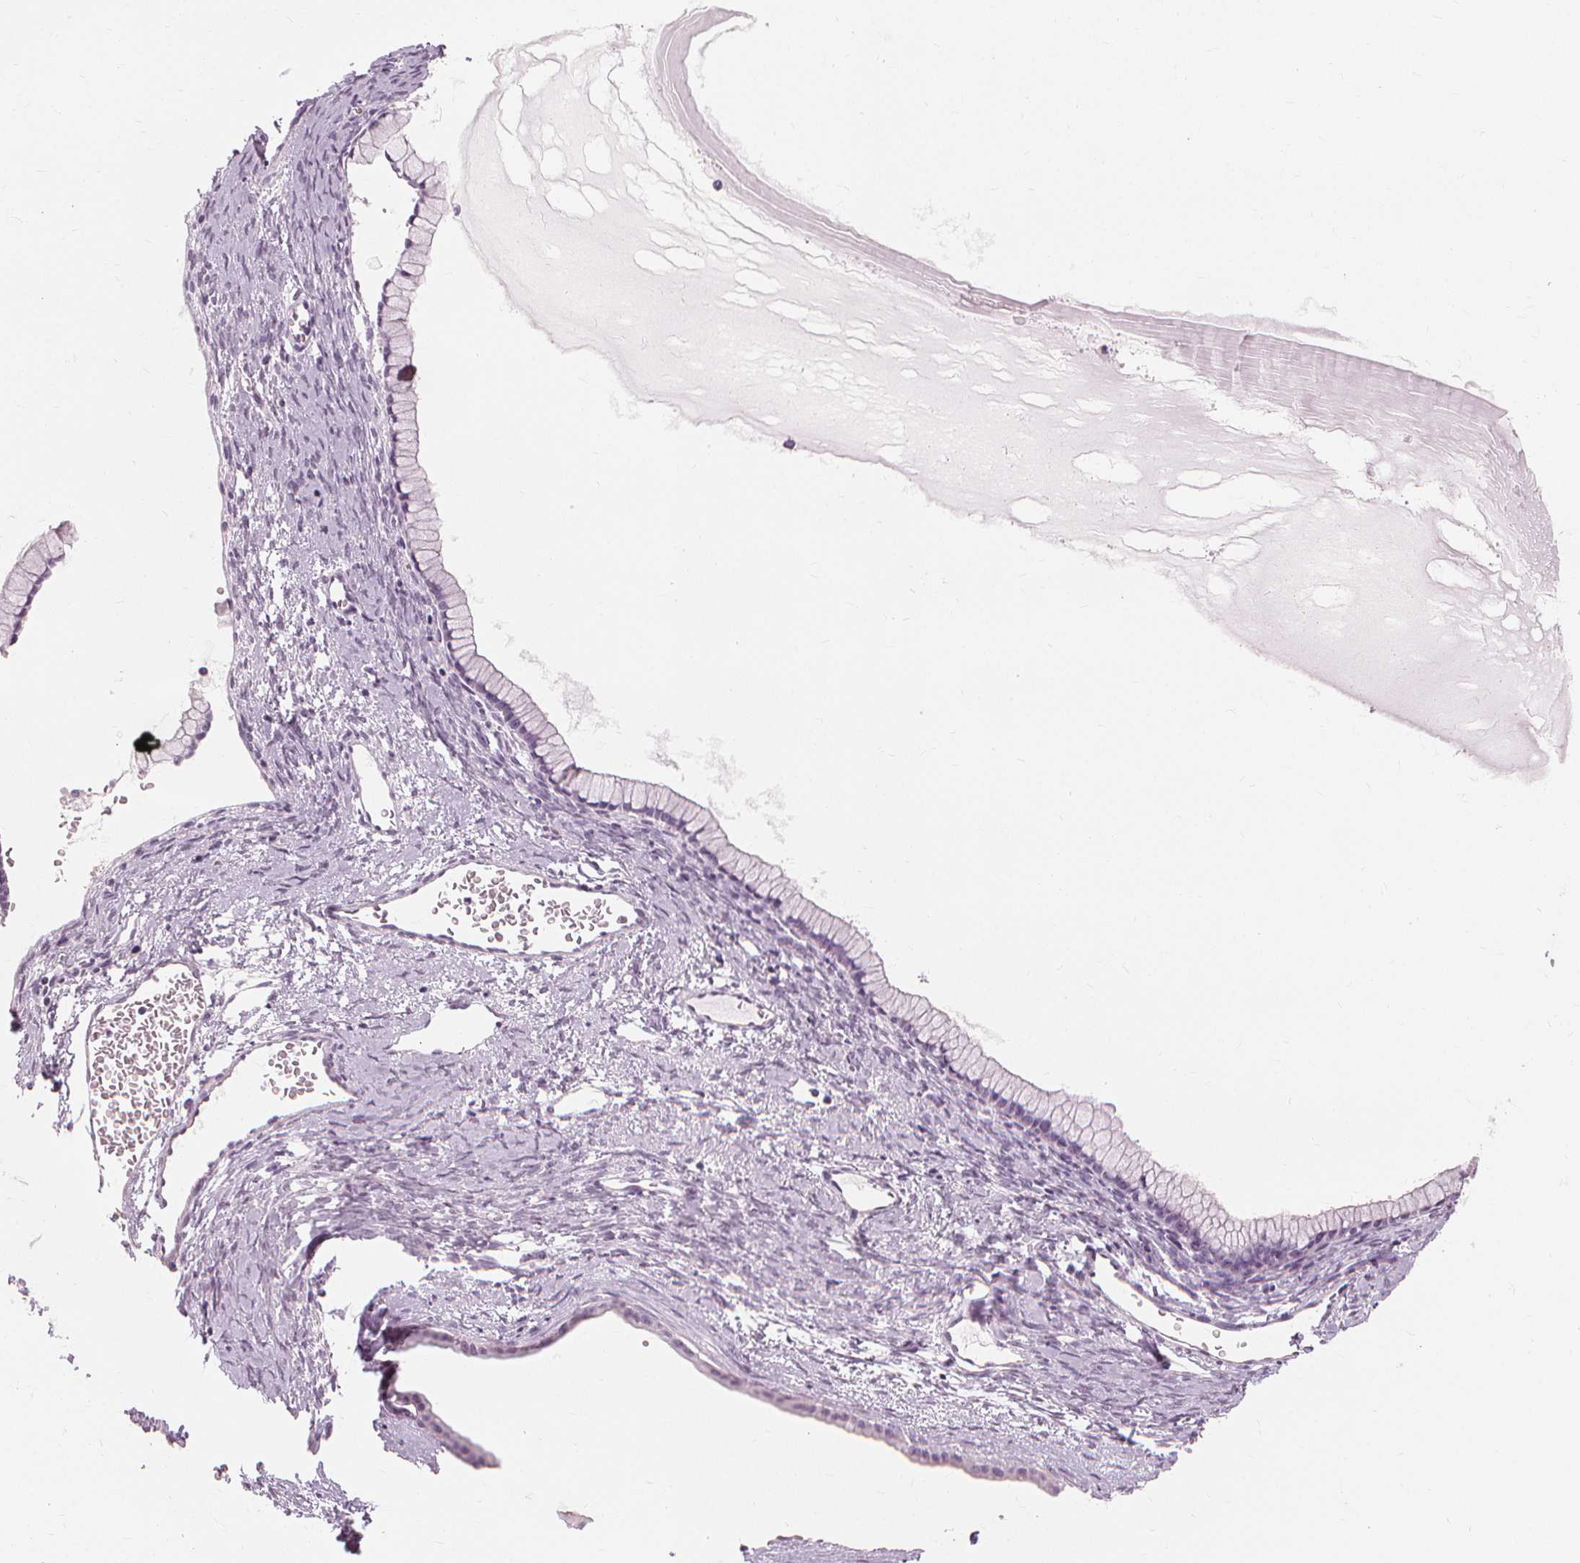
{"staining": {"intensity": "negative", "quantity": "none", "location": "none"}, "tissue": "ovarian cancer", "cell_type": "Tumor cells", "image_type": "cancer", "snomed": [{"axis": "morphology", "description": "Cystadenocarcinoma, mucinous, NOS"}, {"axis": "topography", "description": "Ovary"}], "caption": "Immunohistochemistry photomicrograph of human mucinous cystadenocarcinoma (ovarian) stained for a protein (brown), which demonstrates no positivity in tumor cells. The staining is performed using DAB (3,3'-diaminobenzidine) brown chromogen with nuclei counter-stained in using hematoxylin.", "gene": "MUC12", "patient": {"sex": "female", "age": 41}}